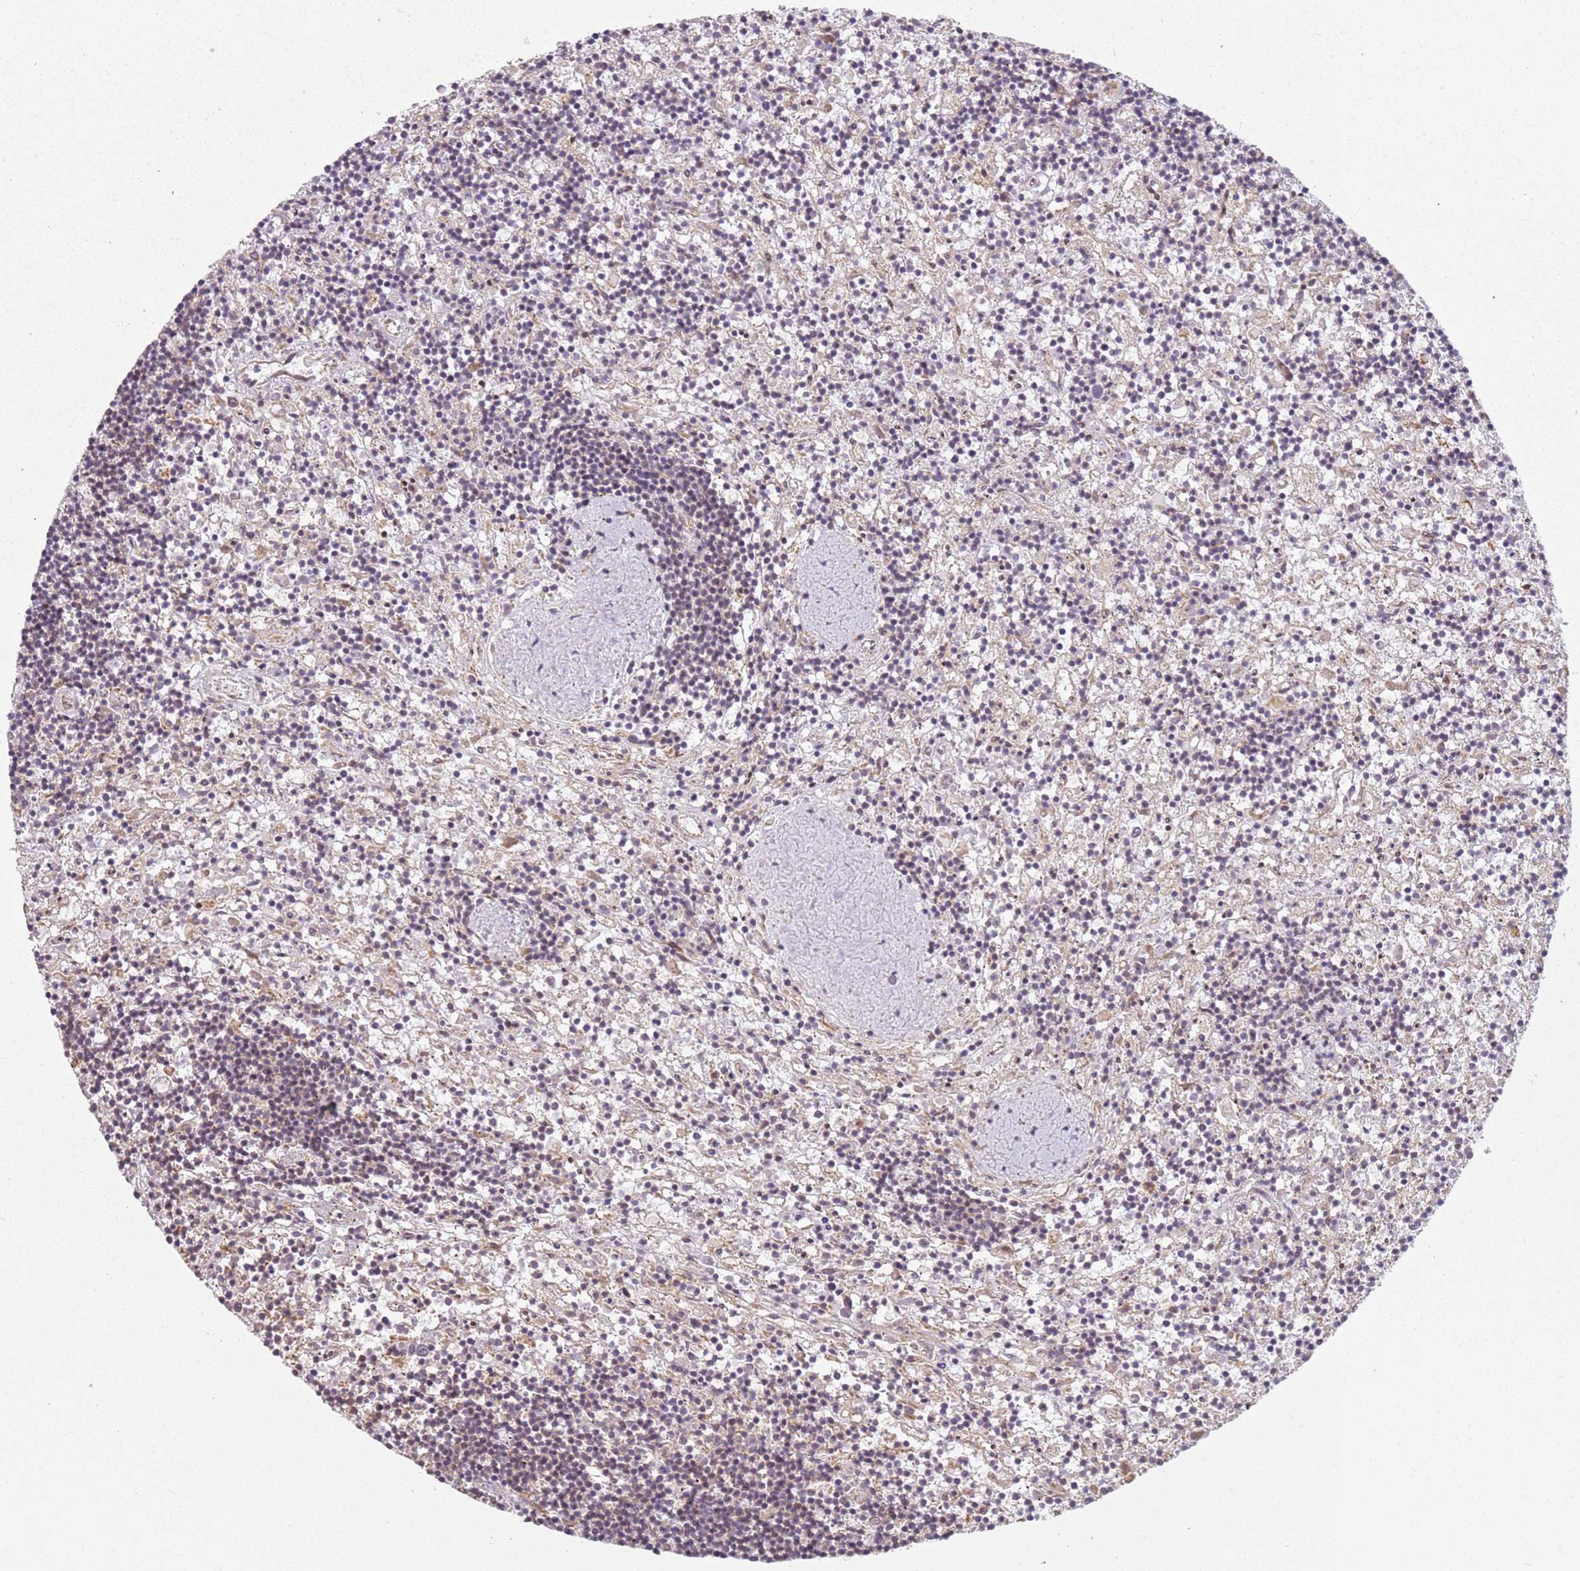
{"staining": {"intensity": "negative", "quantity": "none", "location": "none"}, "tissue": "lymphoma", "cell_type": "Tumor cells", "image_type": "cancer", "snomed": [{"axis": "morphology", "description": "Malignant lymphoma, non-Hodgkin's type, Low grade"}, {"axis": "topography", "description": "Spleen"}], "caption": "DAB immunohistochemical staining of malignant lymphoma, non-Hodgkin's type (low-grade) exhibits no significant expression in tumor cells.", "gene": "CHURC1", "patient": {"sex": "male", "age": 76}}